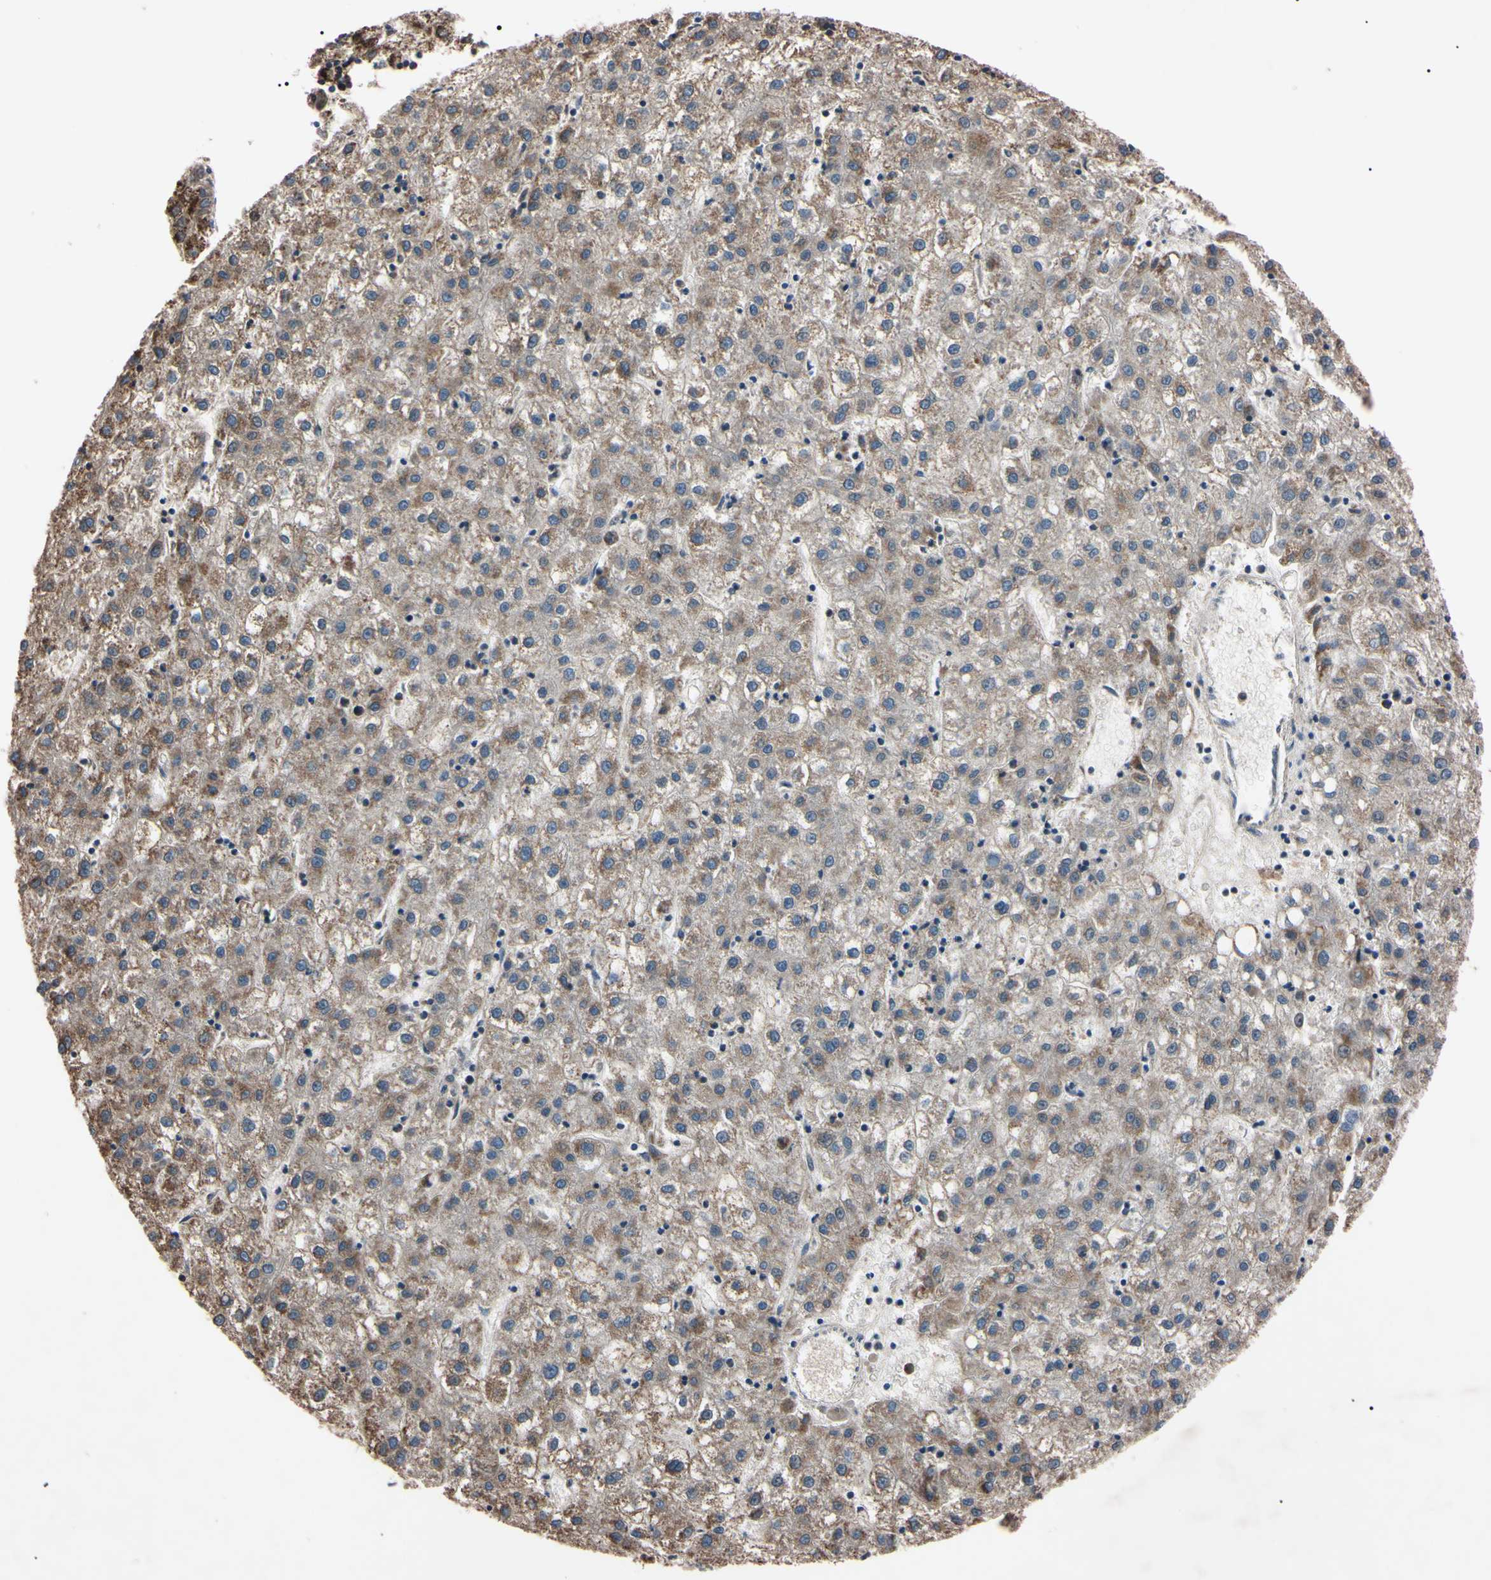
{"staining": {"intensity": "weak", "quantity": ">75%", "location": "cytoplasmic/membranous"}, "tissue": "liver cancer", "cell_type": "Tumor cells", "image_type": "cancer", "snomed": [{"axis": "morphology", "description": "Carcinoma, Hepatocellular, NOS"}, {"axis": "topography", "description": "Liver"}], "caption": "A brown stain shows weak cytoplasmic/membranous expression of a protein in human hepatocellular carcinoma (liver) tumor cells.", "gene": "TNFRSF1A", "patient": {"sex": "male", "age": 72}}